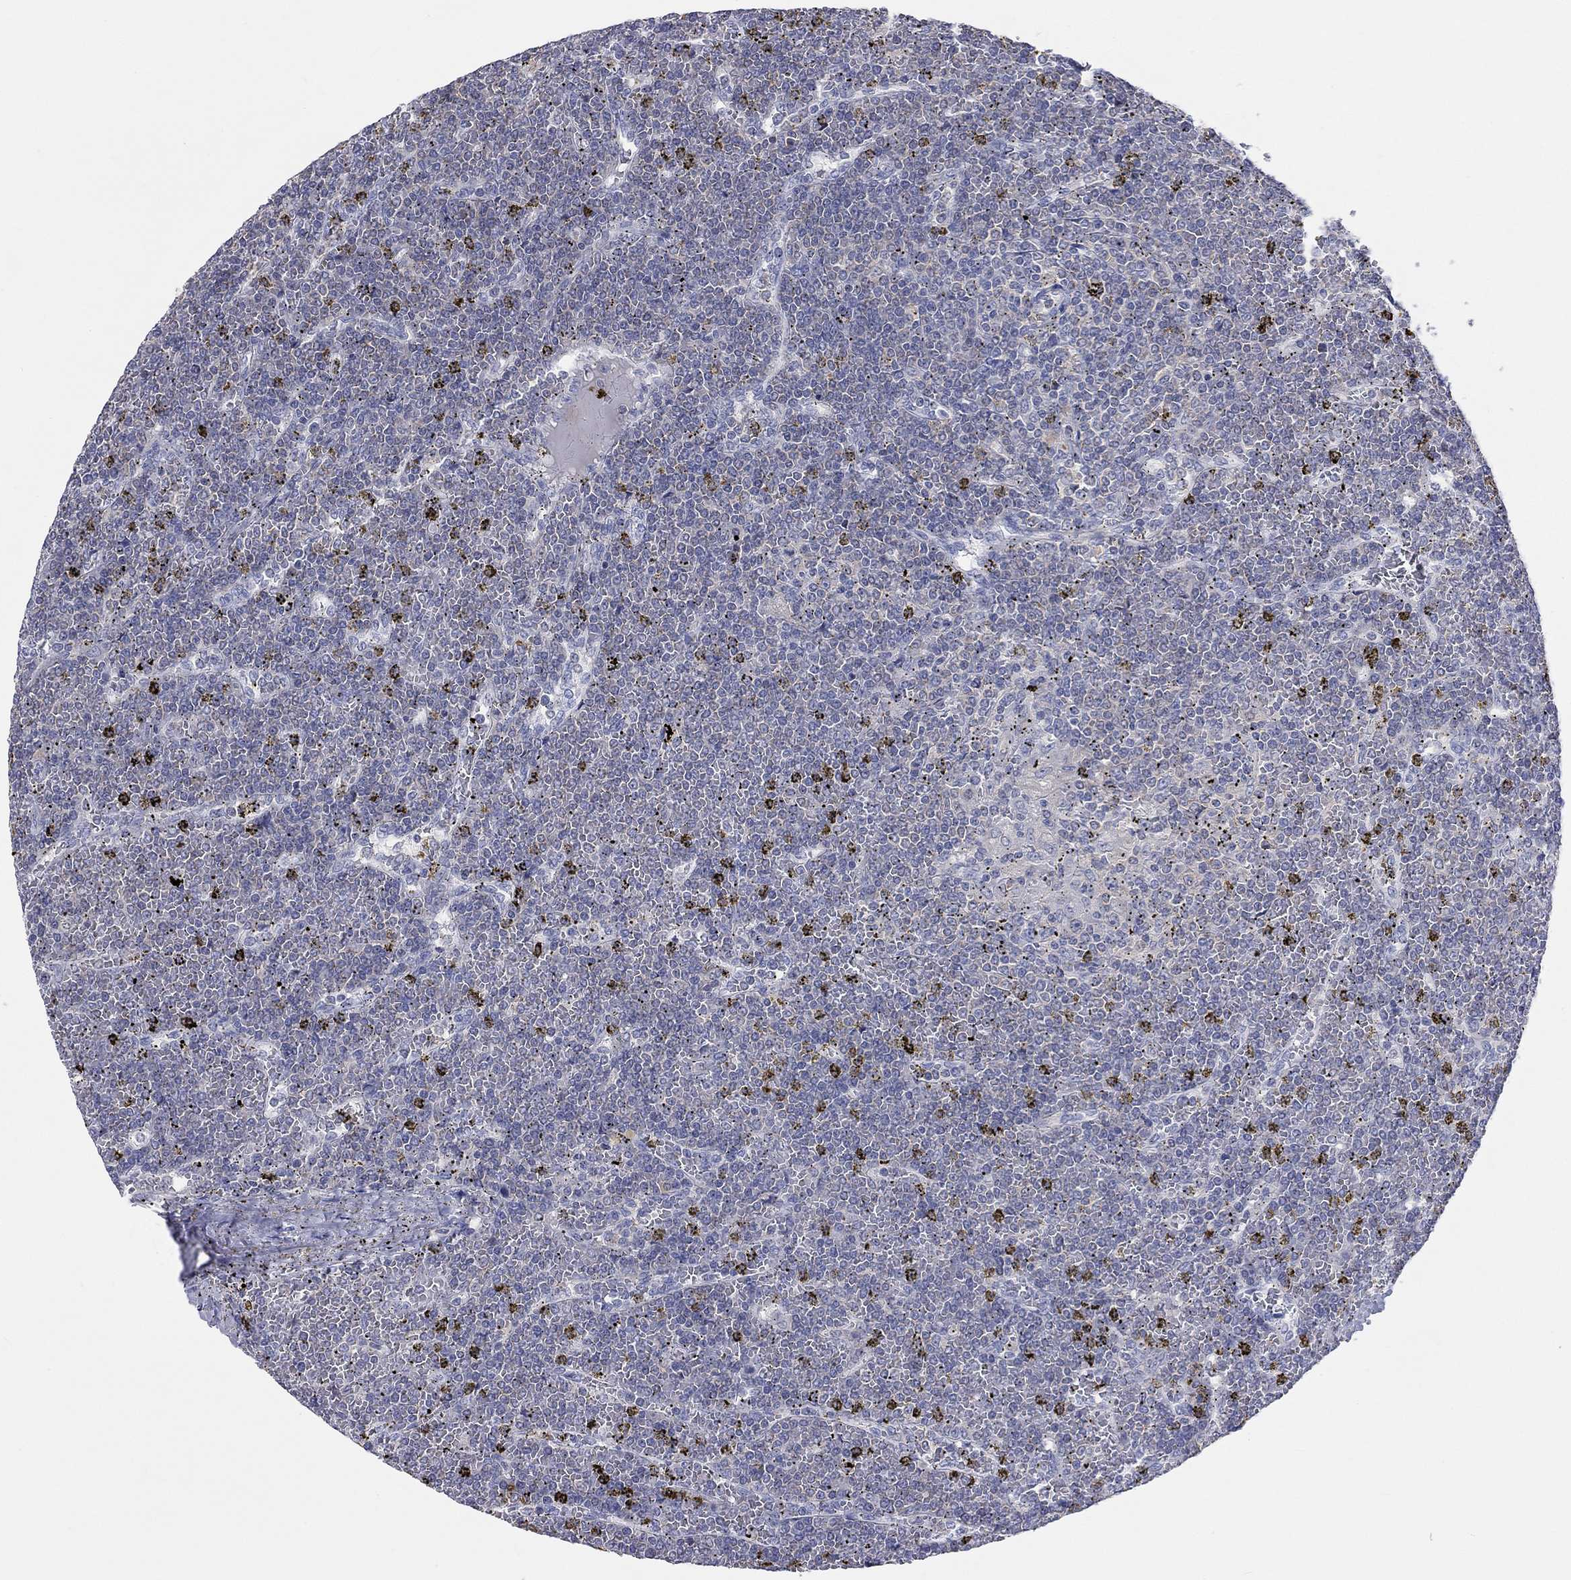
{"staining": {"intensity": "negative", "quantity": "none", "location": "none"}, "tissue": "lymphoma", "cell_type": "Tumor cells", "image_type": "cancer", "snomed": [{"axis": "morphology", "description": "Malignant lymphoma, non-Hodgkin's type, Low grade"}, {"axis": "topography", "description": "Spleen"}], "caption": "IHC image of lymphoma stained for a protein (brown), which displays no staining in tumor cells.", "gene": "PCDHGA10", "patient": {"sex": "female", "age": 19}}